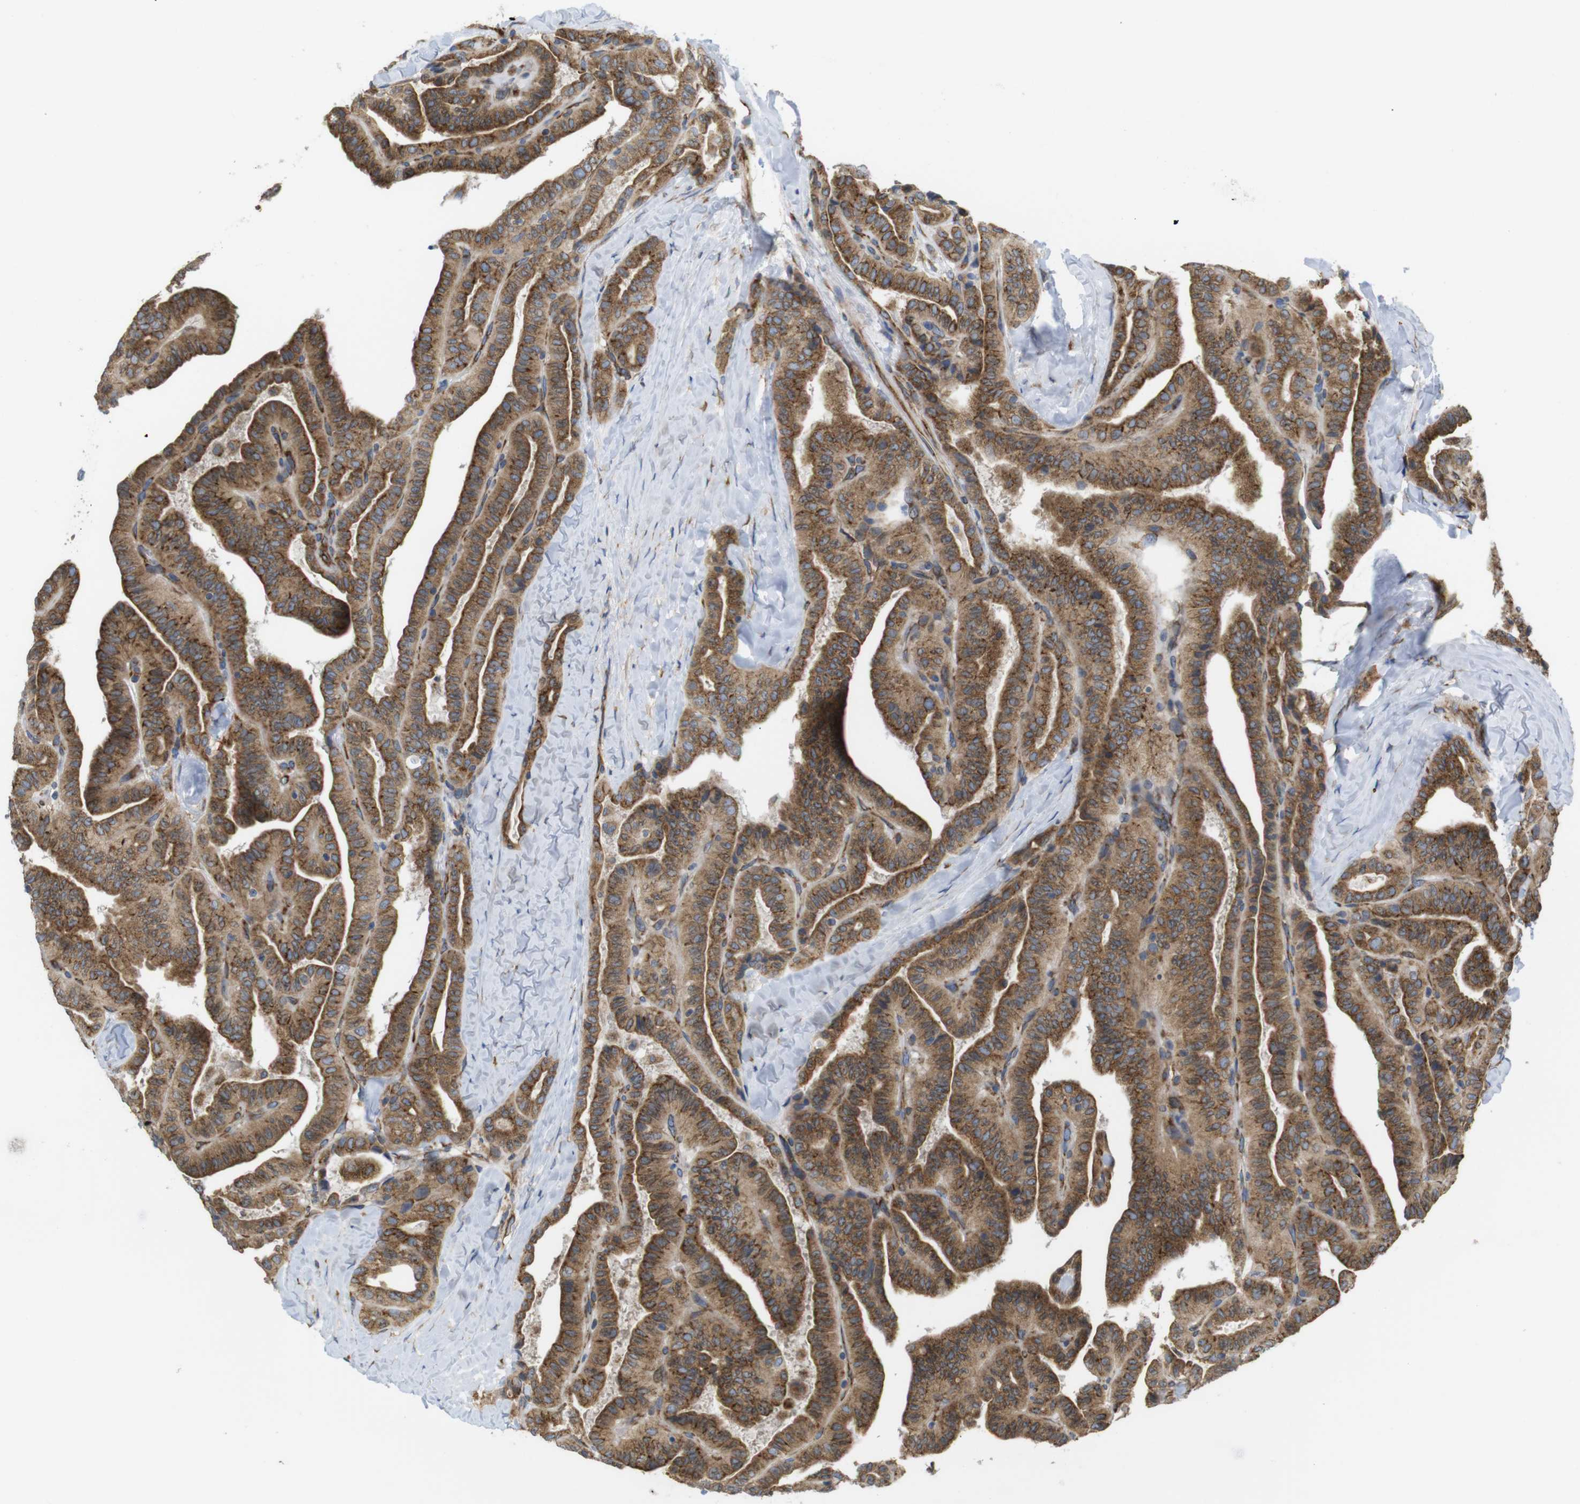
{"staining": {"intensity": "strong", "quantity": ">75%", "location": "cytoplasmic/membranous"}, "tissue": "thyroid cancer", "cell_type": "Tumor cells", "image_type": "cancer", "snomed": [{"axis": "morphology", "description": "Papillary adenocarcinoma, NOS"}, {"axis": "topography", "description": "Thyroid gland"}], "caption": "Human papillary adenocarcinoma (thyroid) stained with a protein marker shows strong staining in tumor cells.", "gene": "PCNX2", "patient": {"sex": "male", "age": 77}}